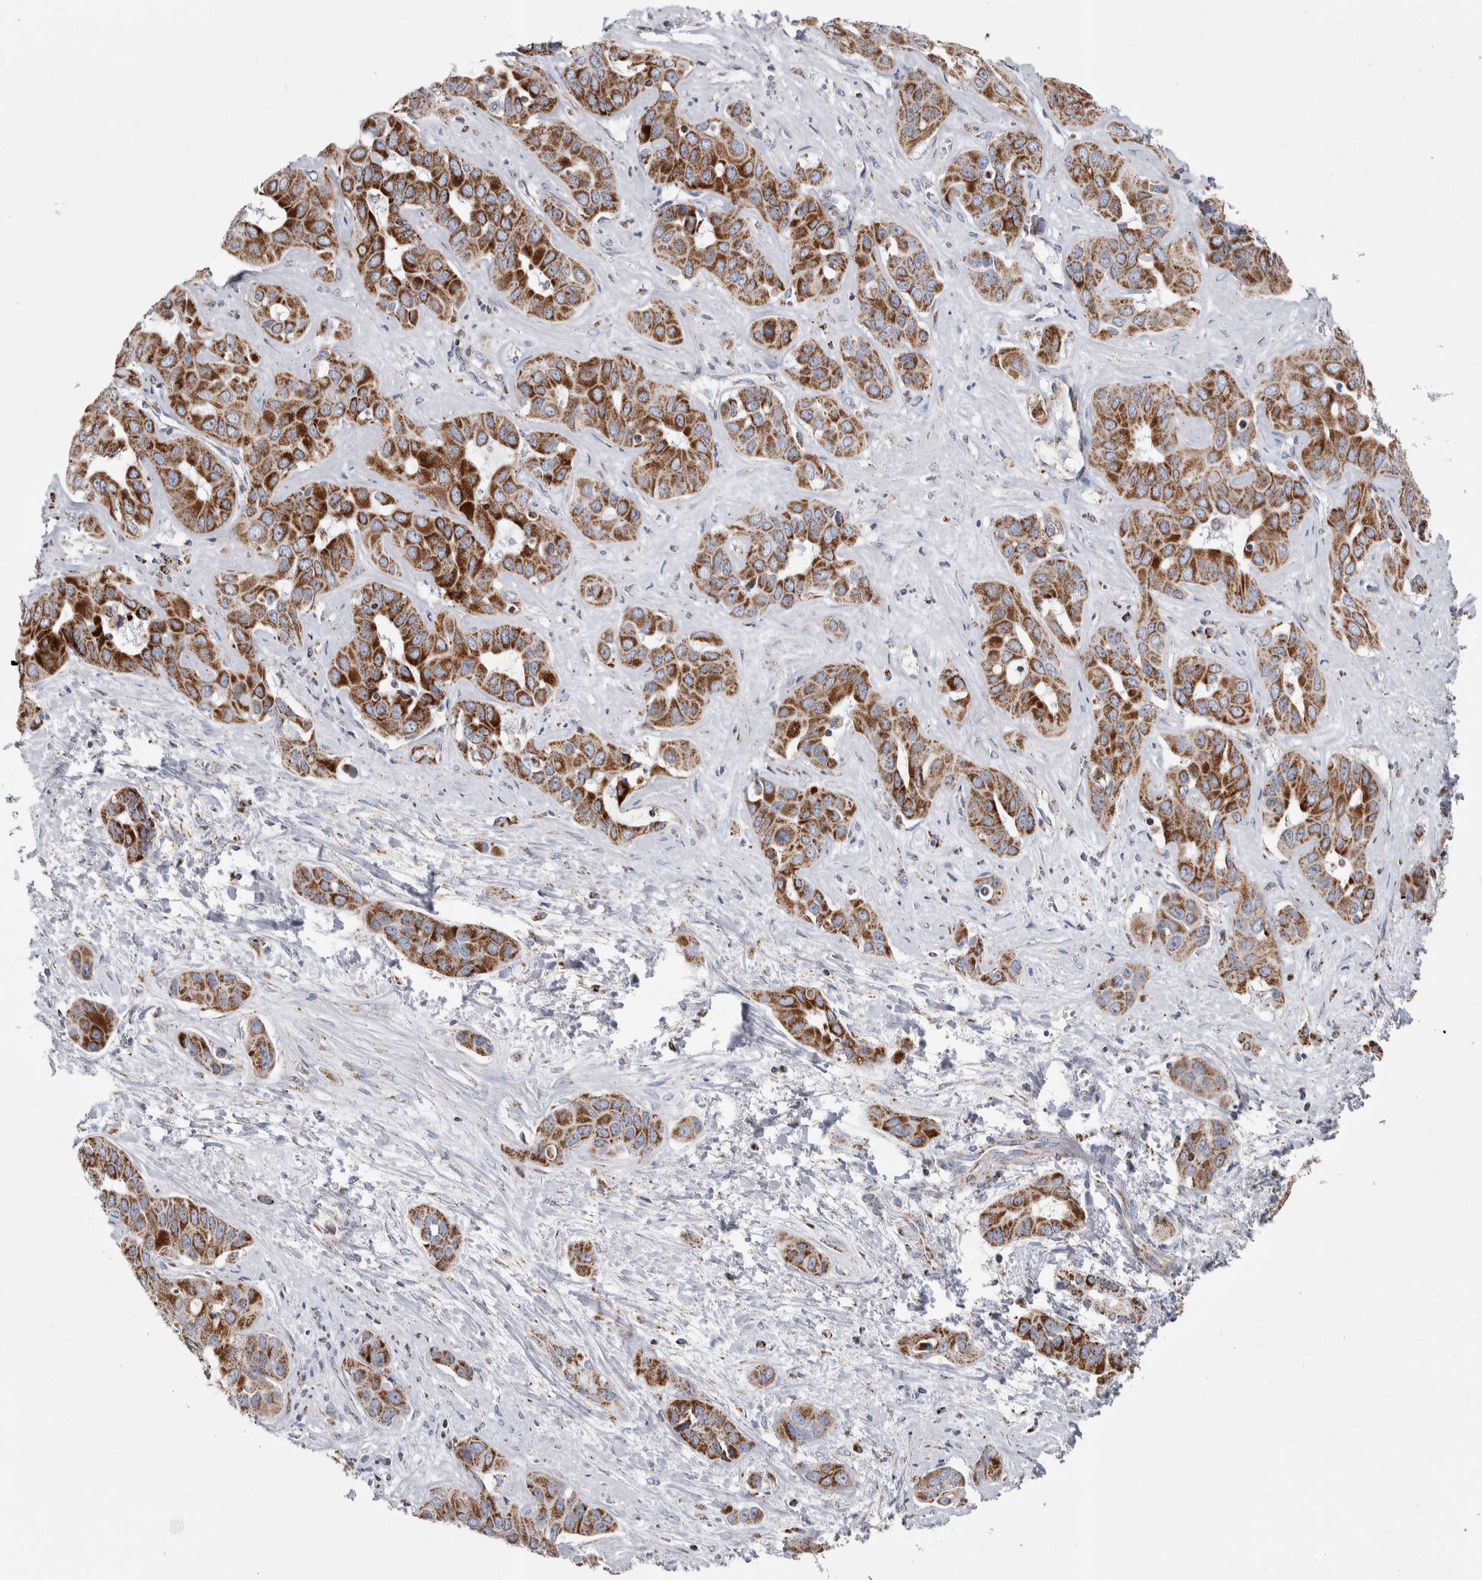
{"staining": {"intensity": "strong", "quantity": ">75%", "location": "cytoplasmic/membranous"}, "tissue": "liver cancer", "cell_type": "Tumor cells", "image_type": "cancer", "snomed": [{"axis": "morphology", "description": "Cholangiocarcinoma"}, {"axis": "topography", "description": "Liver"}], "caption": "Tumor cells exhibit high levels of strong cytoplasmic/membranous positivity in approximately >75% of cells in liver cholangiocarcinoma.", "gene": "ETFA", "patient": {"sex": "female", "age": 52}}